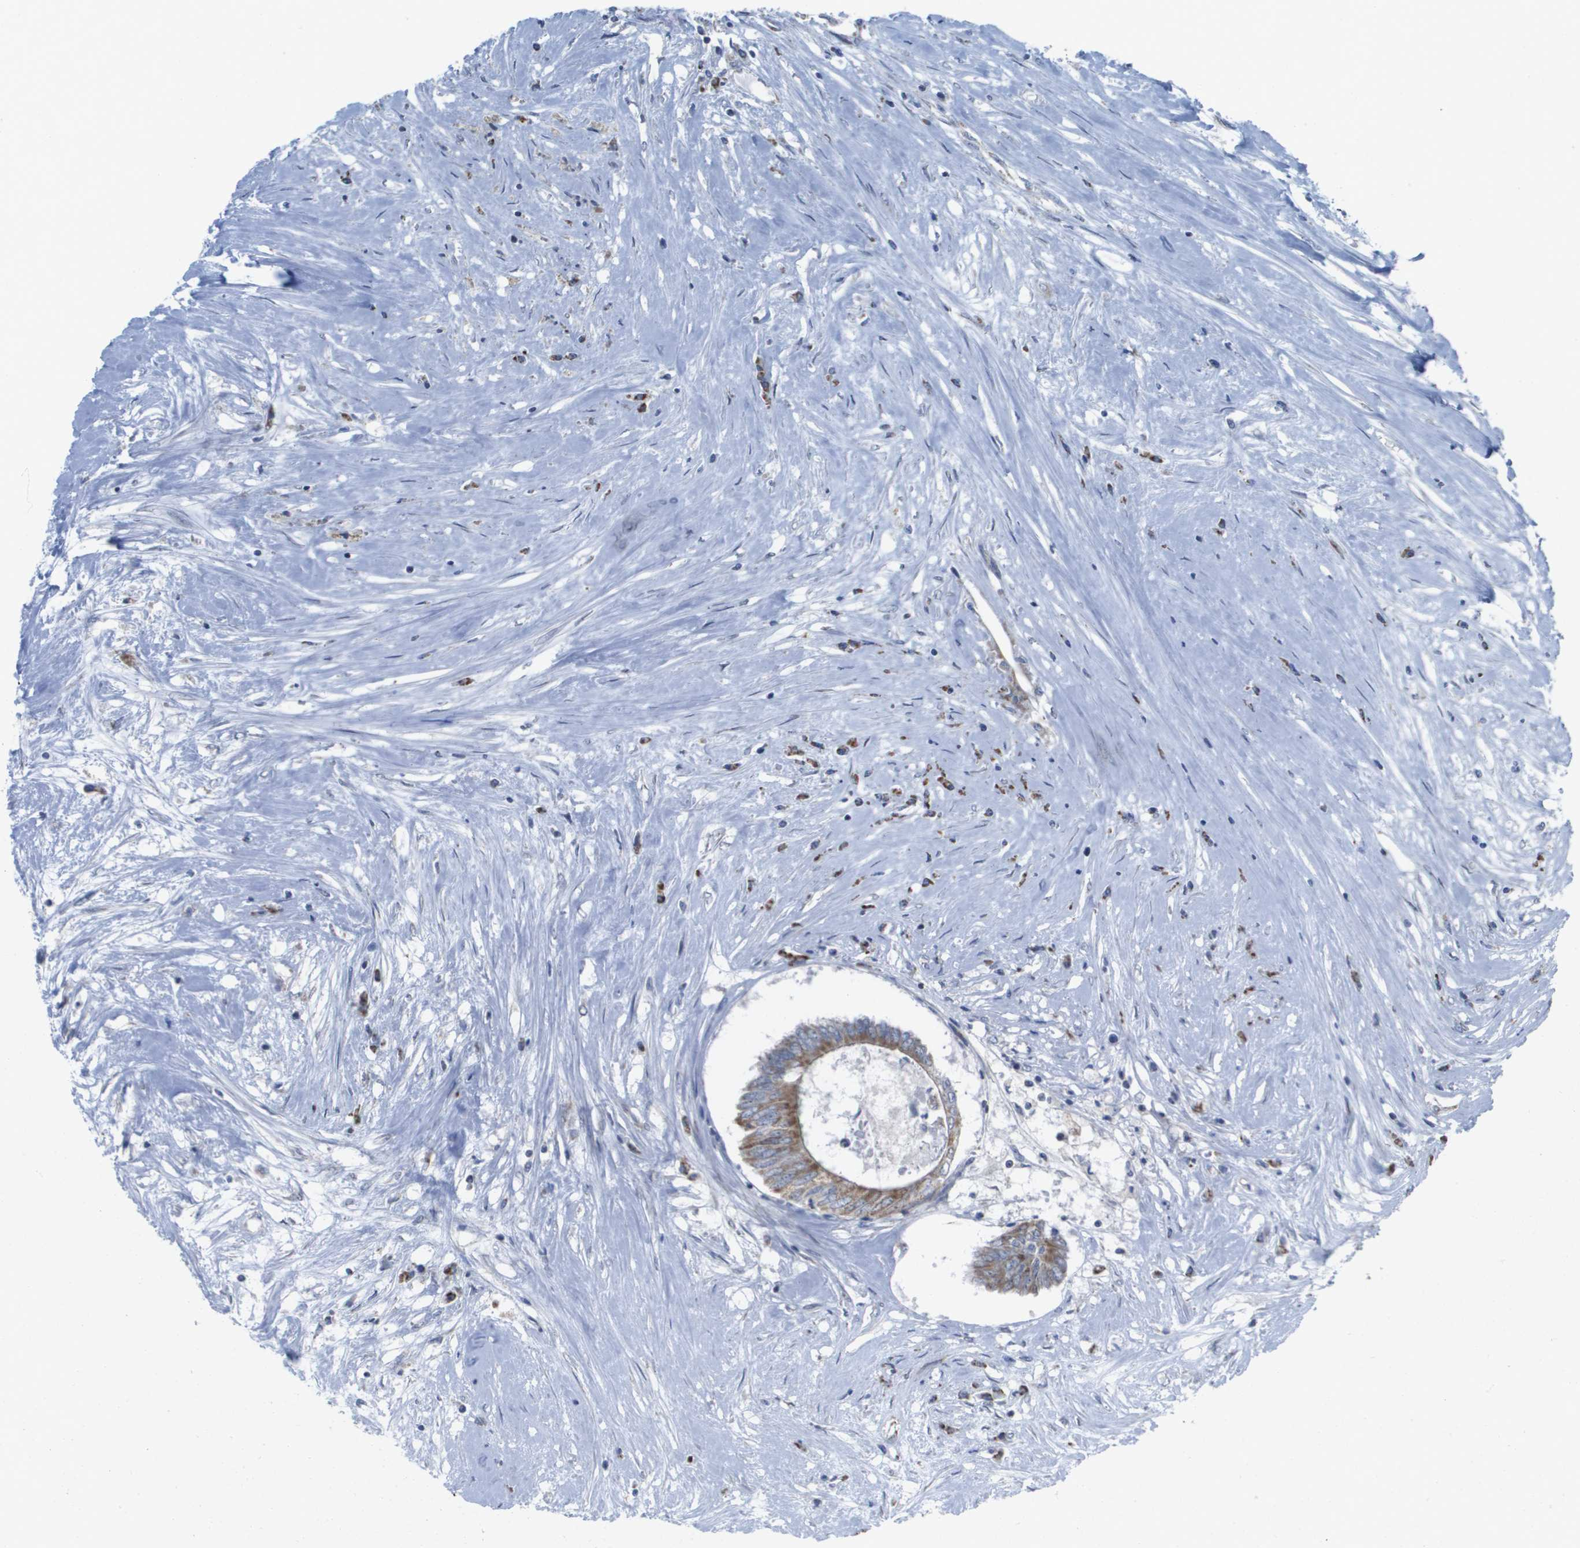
{"staining": {"intensity": "moderate", "quantity": "25%-75%", "location": "cytoplasmic/membranous"}, "tissue": "colorectal cancer", "cell_type": "Tumor cells", "image_type": "cancer", "snomed": [{"axis": "morphology", "description": "Adenocarcinoma, NOS"}, {"axis": "topography", "description": "Rectum"}], "caption": "Immunohistochemistry (IHC) image of human colorectal cancer stained for a protein (brown), which demonstrates medium levels of moderate cytoplasmic/membranous staining in about 25%-75% of tumor cells.", "gene": "TMEM223", "patient": {"sex": "male", "age": 63}}